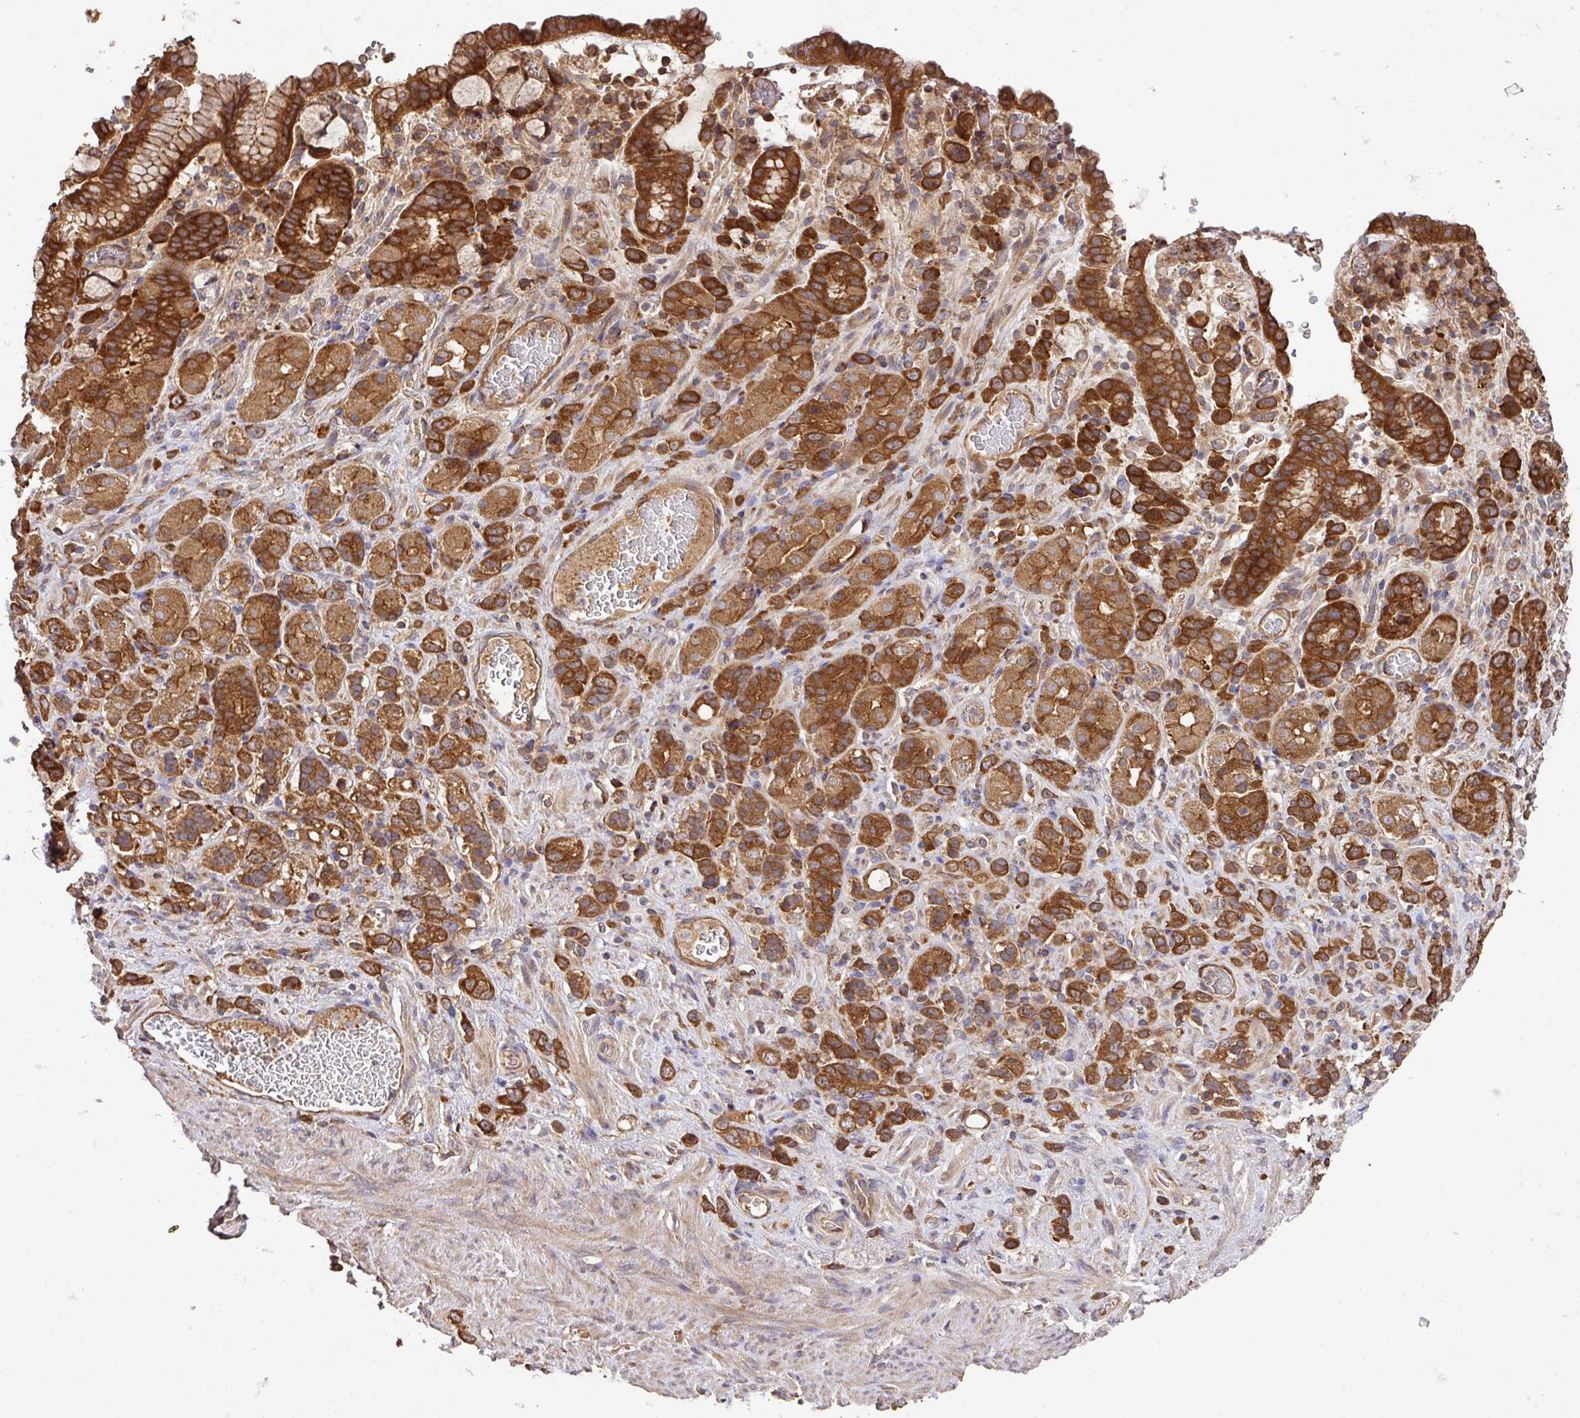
{"staining": {"intensity": "strong", "quantity": "25%-75%", "location": "cytoplasmic/membranous"}, "tissue": "stomach cancer", "cell_type": "Tumor cells", "image_type": "cancer", "snomed": [{"axis": "morphology", "description": "Adenocarcinoma, NOS"}, {"axis": "topography", "description": "Stomach"}], "caption": "Tumor cells exhibit strong cytoplasmic/membranous expression in approximately 25%-75% of cells in stomach cancer. The staining is performed using DAB (3,3'-diaminobenzidine) brown chromogen to label protein expression. The nuclei are counter-stained blue using hematoxylin.", "gene": "GSPT1", "patient": {"sex": "female", "age": 65}}